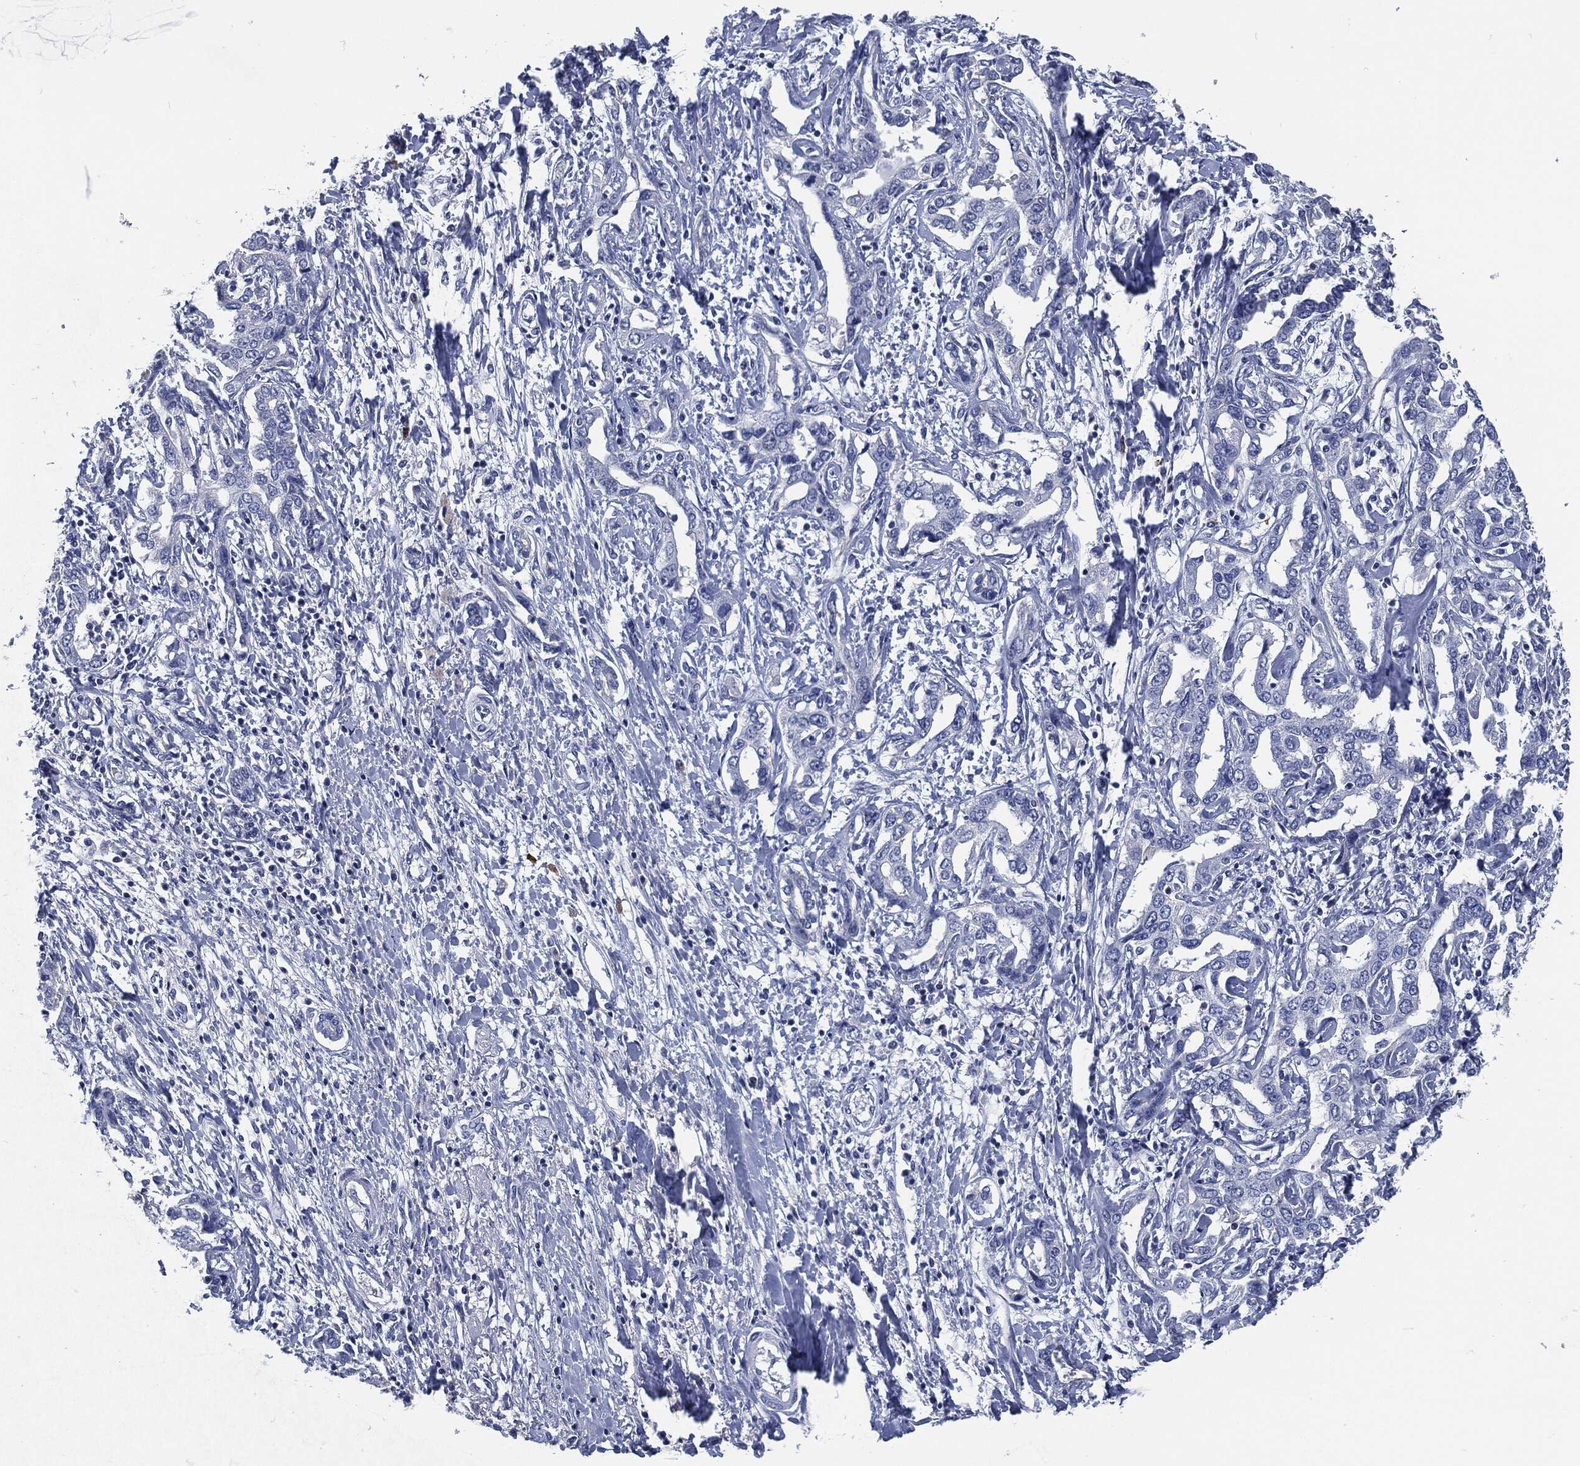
{"staining": {"intensity": "negative", "quantity": "none", "location": "none"}, "tissue": "liver cancer", "cell_type": "Tumor cells", "image_type": "cancer", "snomed": [{"axis": "morphology", "description": "Cholangiocarcinoma"}, {"axis": "topography", "description": "Liver"}], "caption": "Immunohistochemical staining of human liver cancer shows no significant positivity in tumor cells.", "gene": "CD27", "patient": {"sex": "male", "age": 59}}